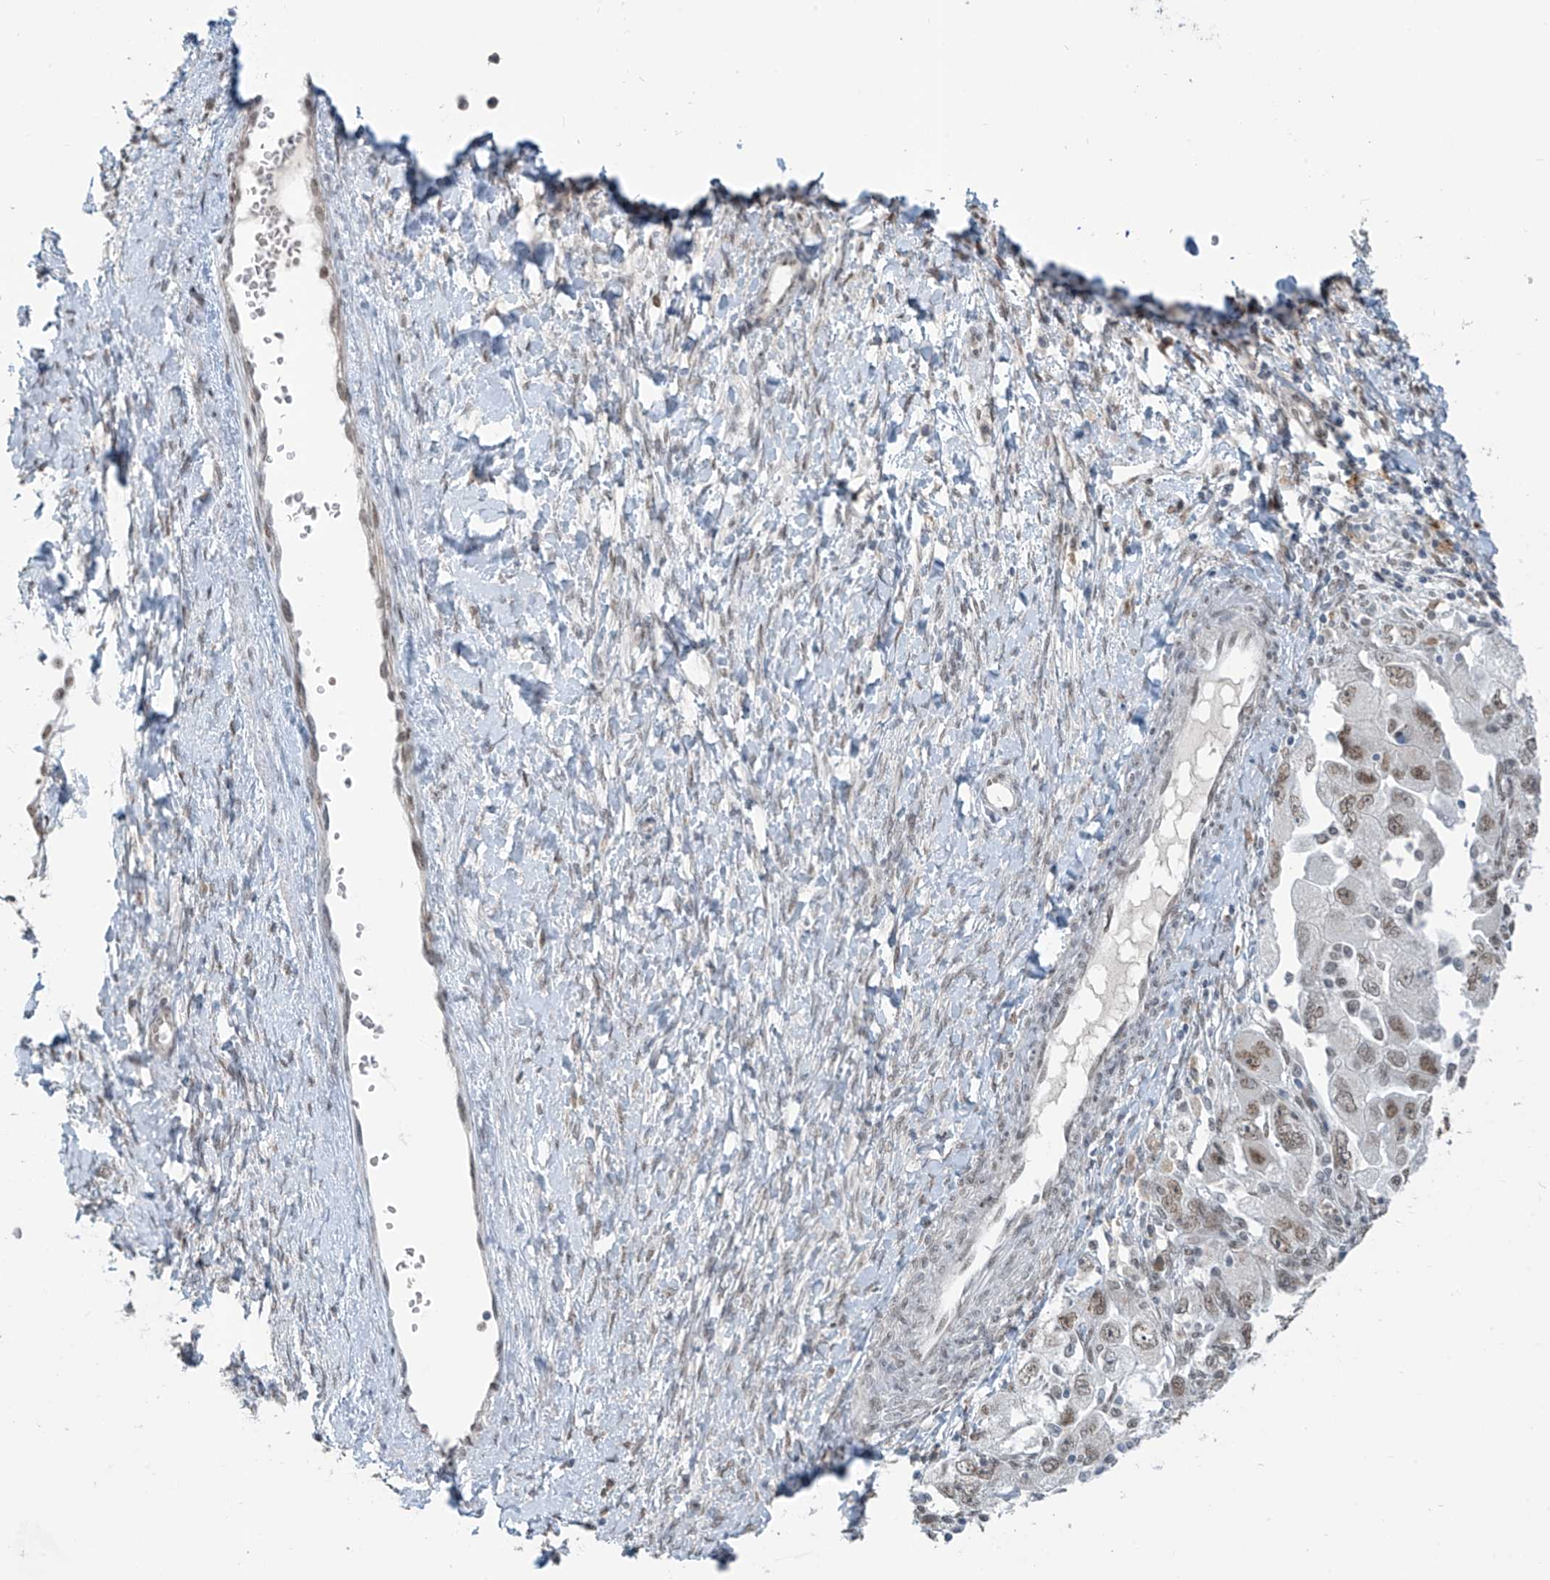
{"staining": {"intensity": "weak", "quantity": "25%-75%", "location": "nuclear"}, "tissue": "ovarian cancer", "cell_type": "Tumor cells", "image_type": "cancer", "snomed": [{"axis": "morphology", "description": "Carcinoma, NOS"}, {"axis": "morphology", "description": "Cystadenocarcinoma, serous, NOS"}, {"axis": "topography", "description": "Ovary"}], "caption": "A brown stain highlights weak nuclear expression of a protein in ovarian cancer tumor cells.", "gene": "MCM9", "patient": {"sex": "female", "age": 69}}